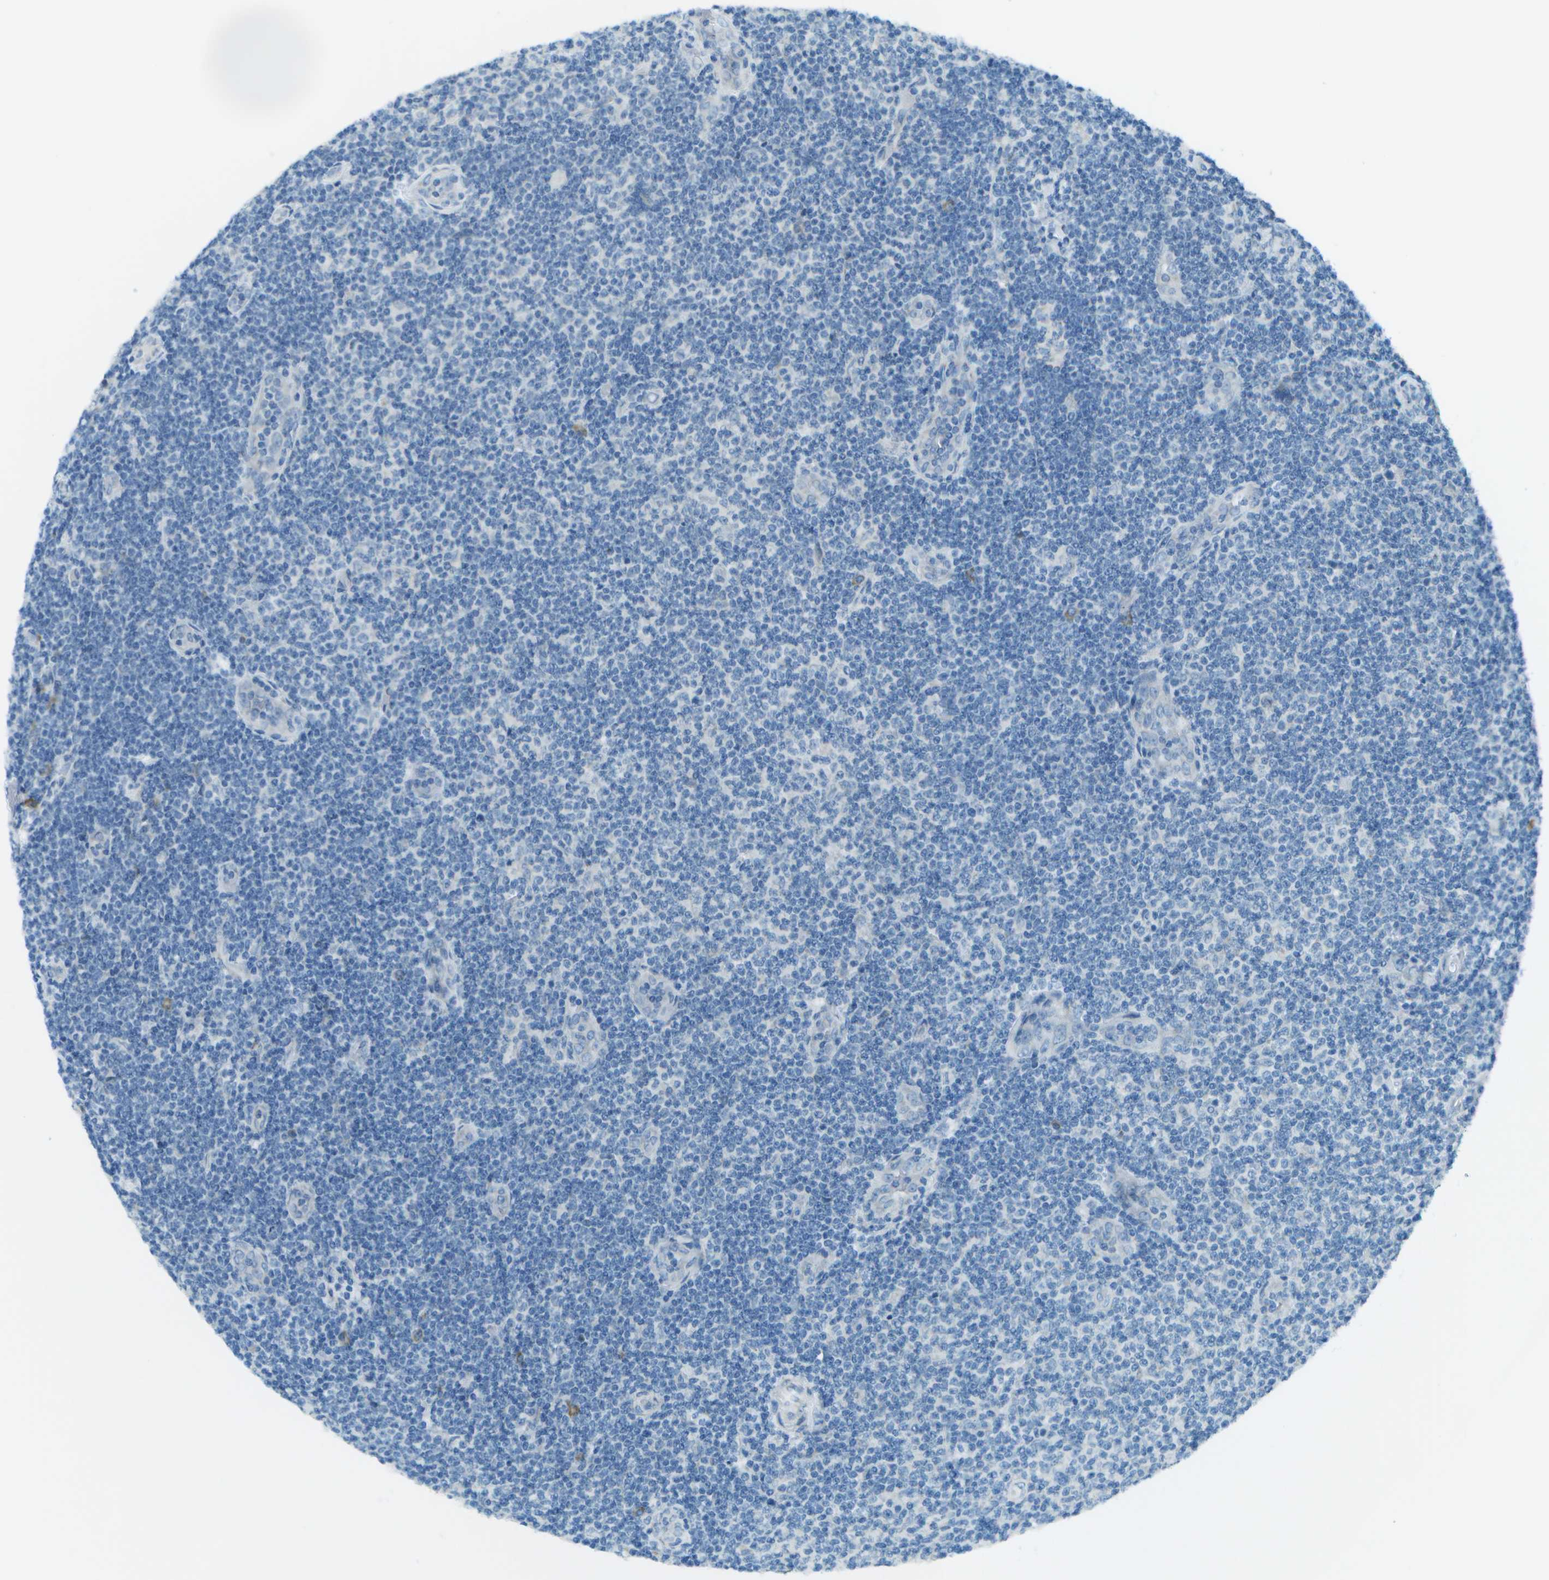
{"staining": {"intensity": "negative", "quantity": "none", "location": "none"}, "tissue": "lymphoma", "cell_type": "Tumor cells", "image_type": "cancer", "snomed": [{"axis": "morphology", "description": "Malignant lymphoma, non-Hodgkin's type, Low grade"}, {"axis": "topography", "description": "Lymph node"}], "caption": "Tumor cells are negative for brown protein staining in lymphoma.", "gene": "KCTD3", "patient": {"sex": "male", "age": 83}}